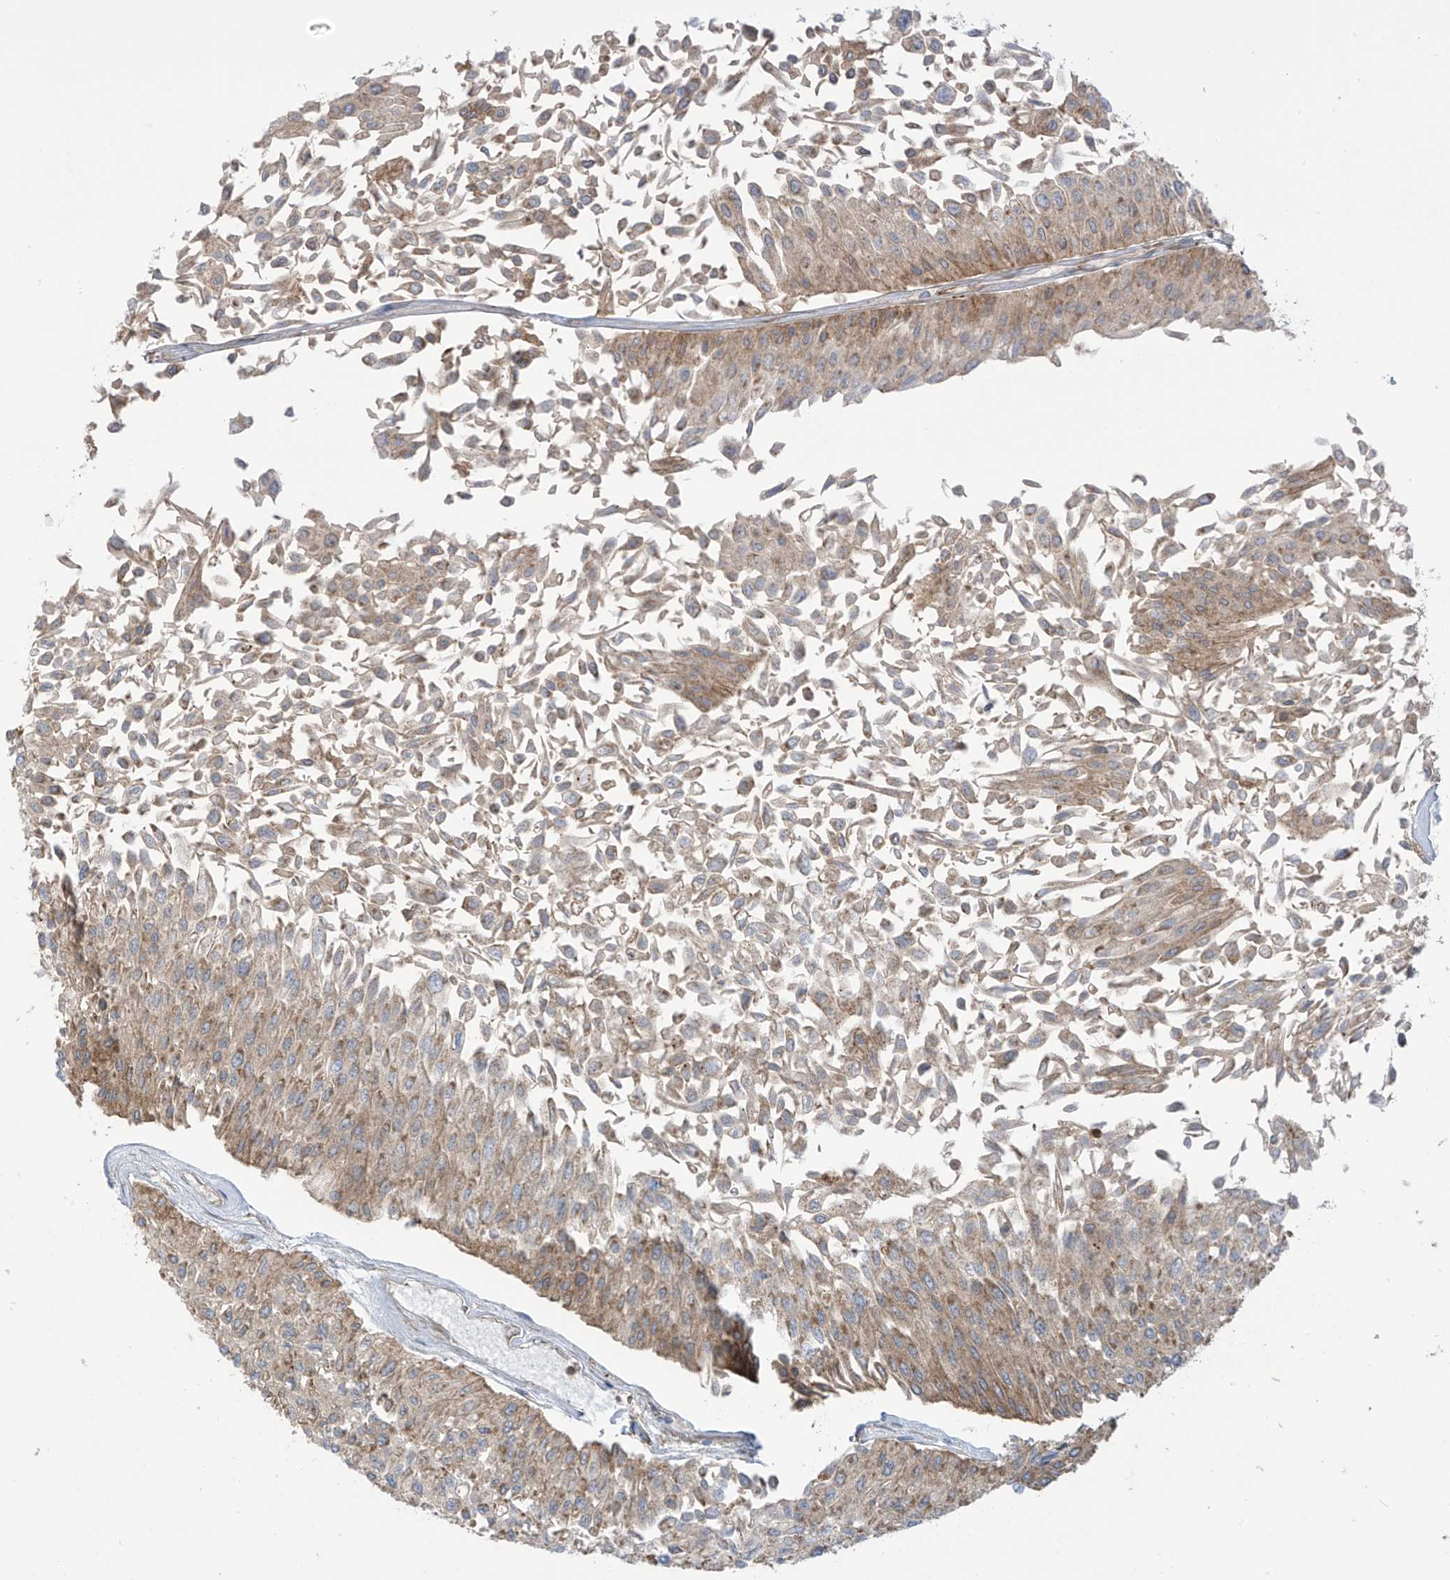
{"staining": {"intensity": "weak", "quantity": "<25%", "location": "cytoplasmic/membranous"}, "tissue": "urothelial cancer", "cell_type": "Tumor cells", "image_type": "cancer", "snomed": [{"axis": "morphology", "description": "Urothelial carcinoma, Low grade"}, {"axis": "topography", "description": "Urinary bladder"}], "caption": "A high-resolution image shows immunohistochemistry (IHC) staining of urothelial carcinoma (low-grade), which displays no significant staining in tumor cells. (DAB (3,3'-diaminobenzidine) IHC, high magnification).", "gene": "KIAA1522", "patient": {"sex": "male", "age": 67}}